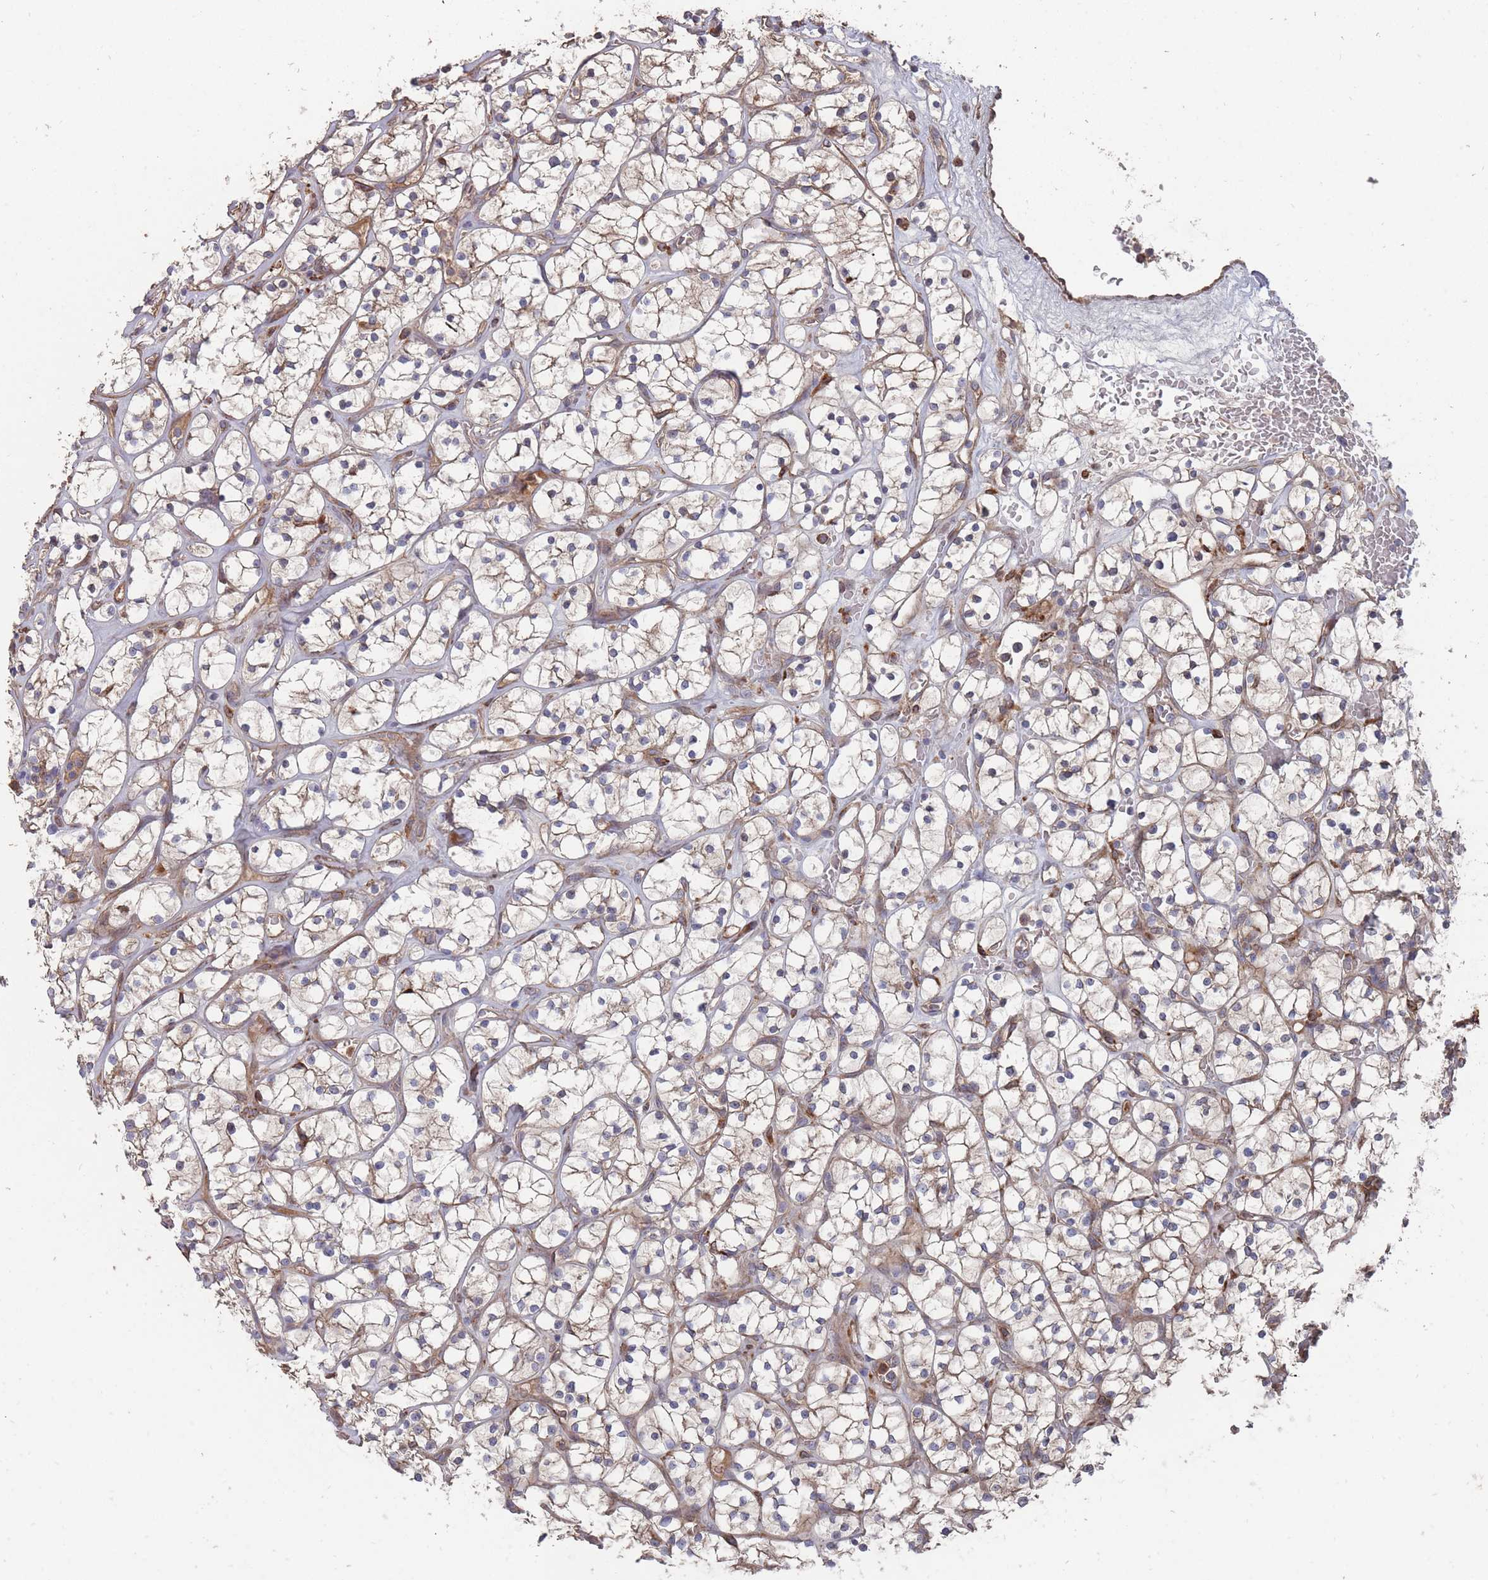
{"staining": {"intensity": "weak", "quantity": ">75%", "location": "cytoplasmic/membranous"}, "tissue": "renal cancer", "cell_type": "Tumor cells", "image_type": "cancer", "snomed": [{"axis": "morphology", "description": "Adenocarcinoma, NOS"}, {"axis": "topography", "description": "Kidney"}], "caption": "A brown stain highlights weak cytoplasmic/membranous expression of a protein in renal adenocarcinoma tumor cells.", "gene": "THSD7B", "patient": {"sex": "female", "age": 64}}